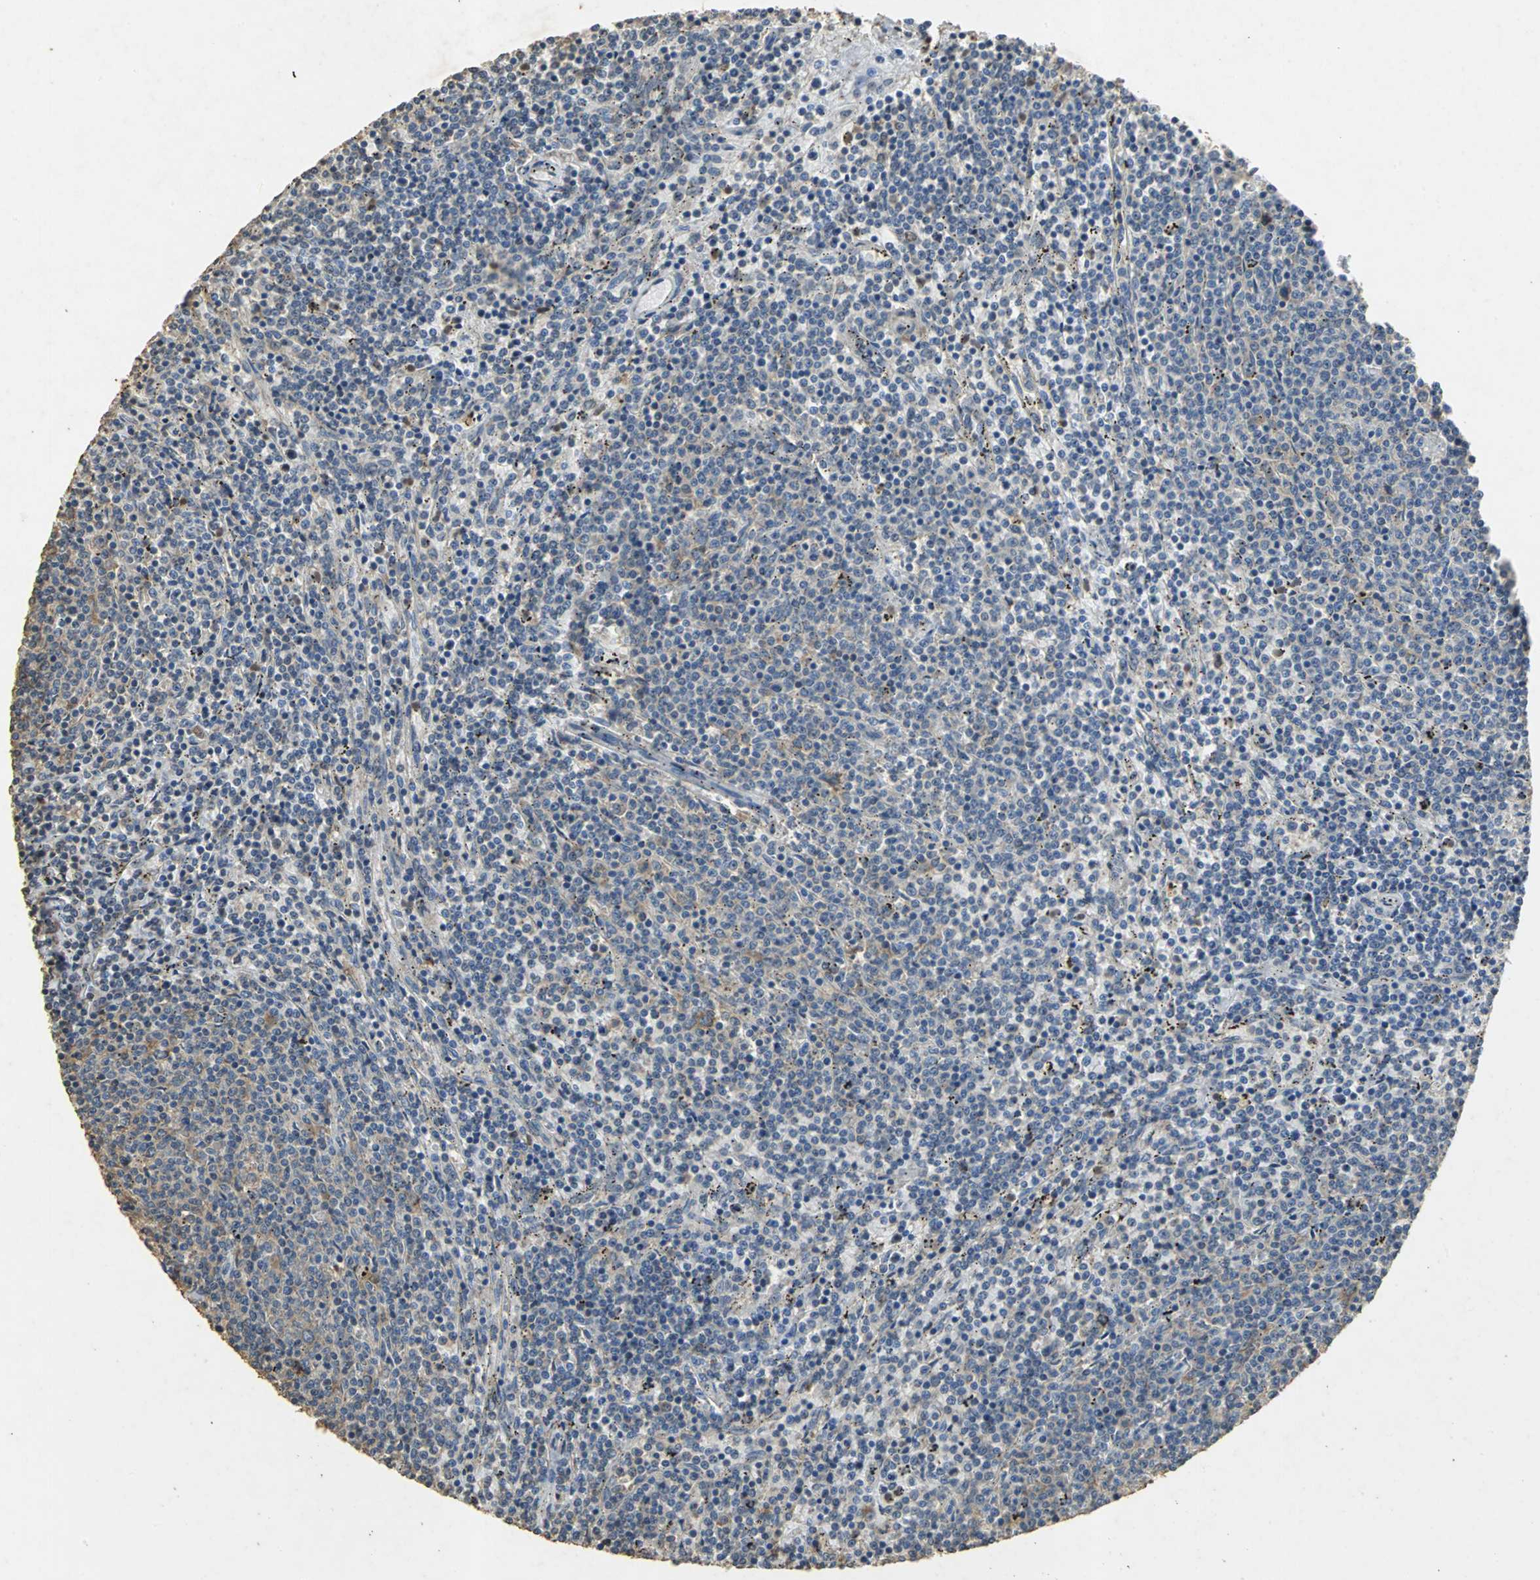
{"staining": {"intensity": "weak", "quantity": "25%-75%", "location": "cytoplasmic/membranous"}, "tissue": "lymphoma", "cell_type": "Tumor cells", "image_type": "cancer", "snomed": [{"axis": "morphology", "description": "Malignant lymphoma, non-Hodgkin's type, Low grade"}, {"axis": "topography", "description": "Spleen"}], "caption": "Tumor cells show weak cytoplasmic/membranous staining in approximately 25%-75% of cells in low-grade malignant lymphoma, non-Hodgkin's type. The protein is stained brown, and the nuclei are stained in blue (DAB (3,3'-diaminobenzidine) IHC with brightfield microscopy, high magnification).", "gene": "ACSL4", "patient": {"sex": "female", "age": 50}}